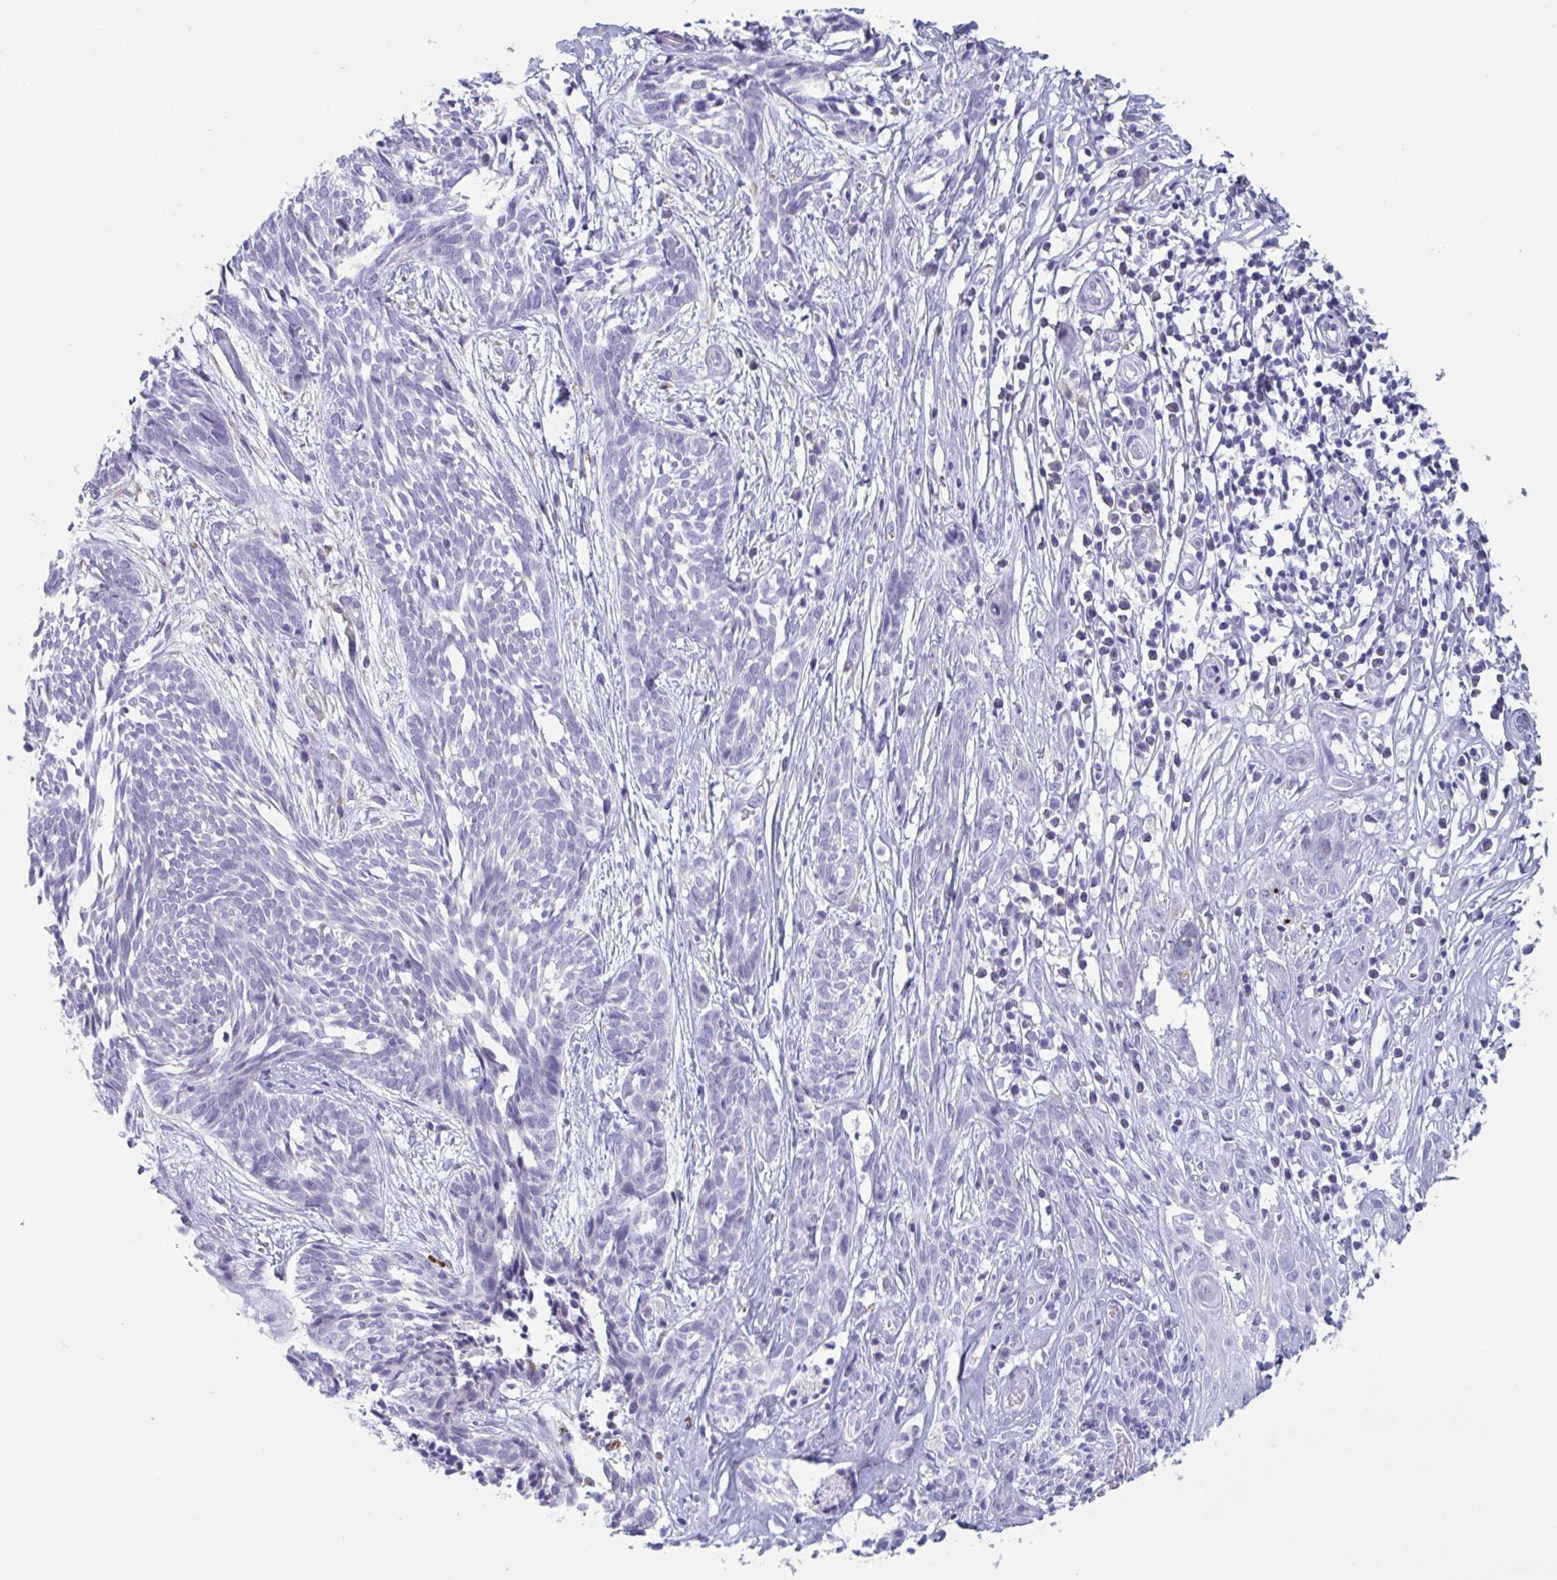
{"staining": {"intensity": "negative", "quantity": "none", "location": "none"}, "tissue": "skin cancer", "cell_type": "Tumor cells", "image_type": "cancer", "snomed": [{"axis": "morphology", "description": "Basal cell carcinoma"}, {"axis": "topography", "description": "Skin"}, {"axis": "topography", "description": "Skin, foot"}], "caption": "A histopathology image of skin basal cell carcinoma stained for a protein shows no brown staining in tumor cells.", "gene": "HSD11B2", "patient": {"sex": "female", "age": 86}}